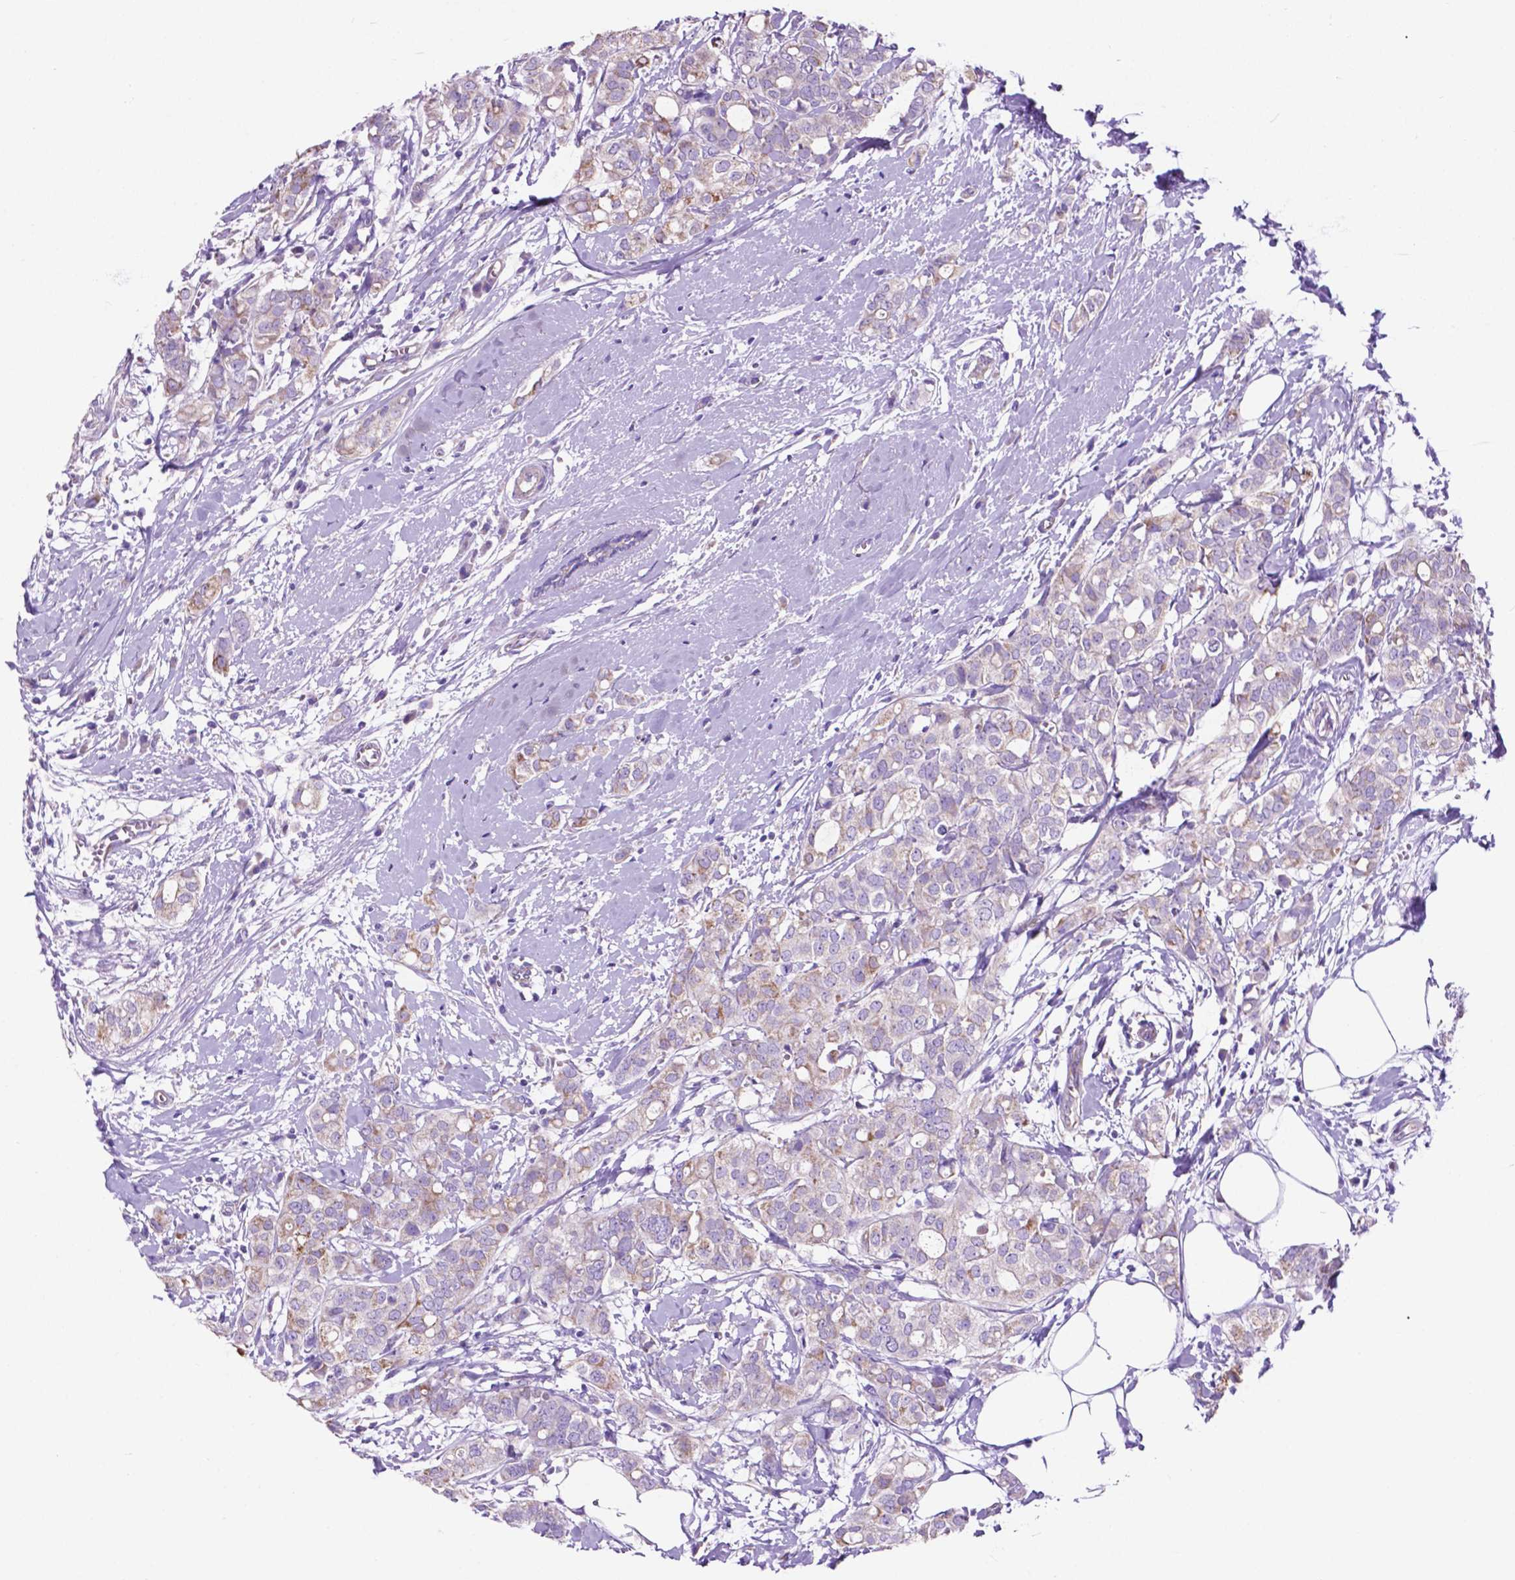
{"staining": {"intensity": "weak", "quantity": "<25%", "location": "cytoplasmic/membranous"}, "tissue": "breast cancer", "cell_type": "Tumor cells", "image_type": "cancer", "snomed": [{"axis": "morphology", "description": "Duct carcinoma"}, {"axis": "topography", "description": "Breast"}], "caption": "This is an immunohistochemistry (IHC) image of infiltrating ductal carcinoma (breast). There is no expression in tumor cells.", "gene": "TMEM121B", "patient": {"sex": "female", "age": 40}}